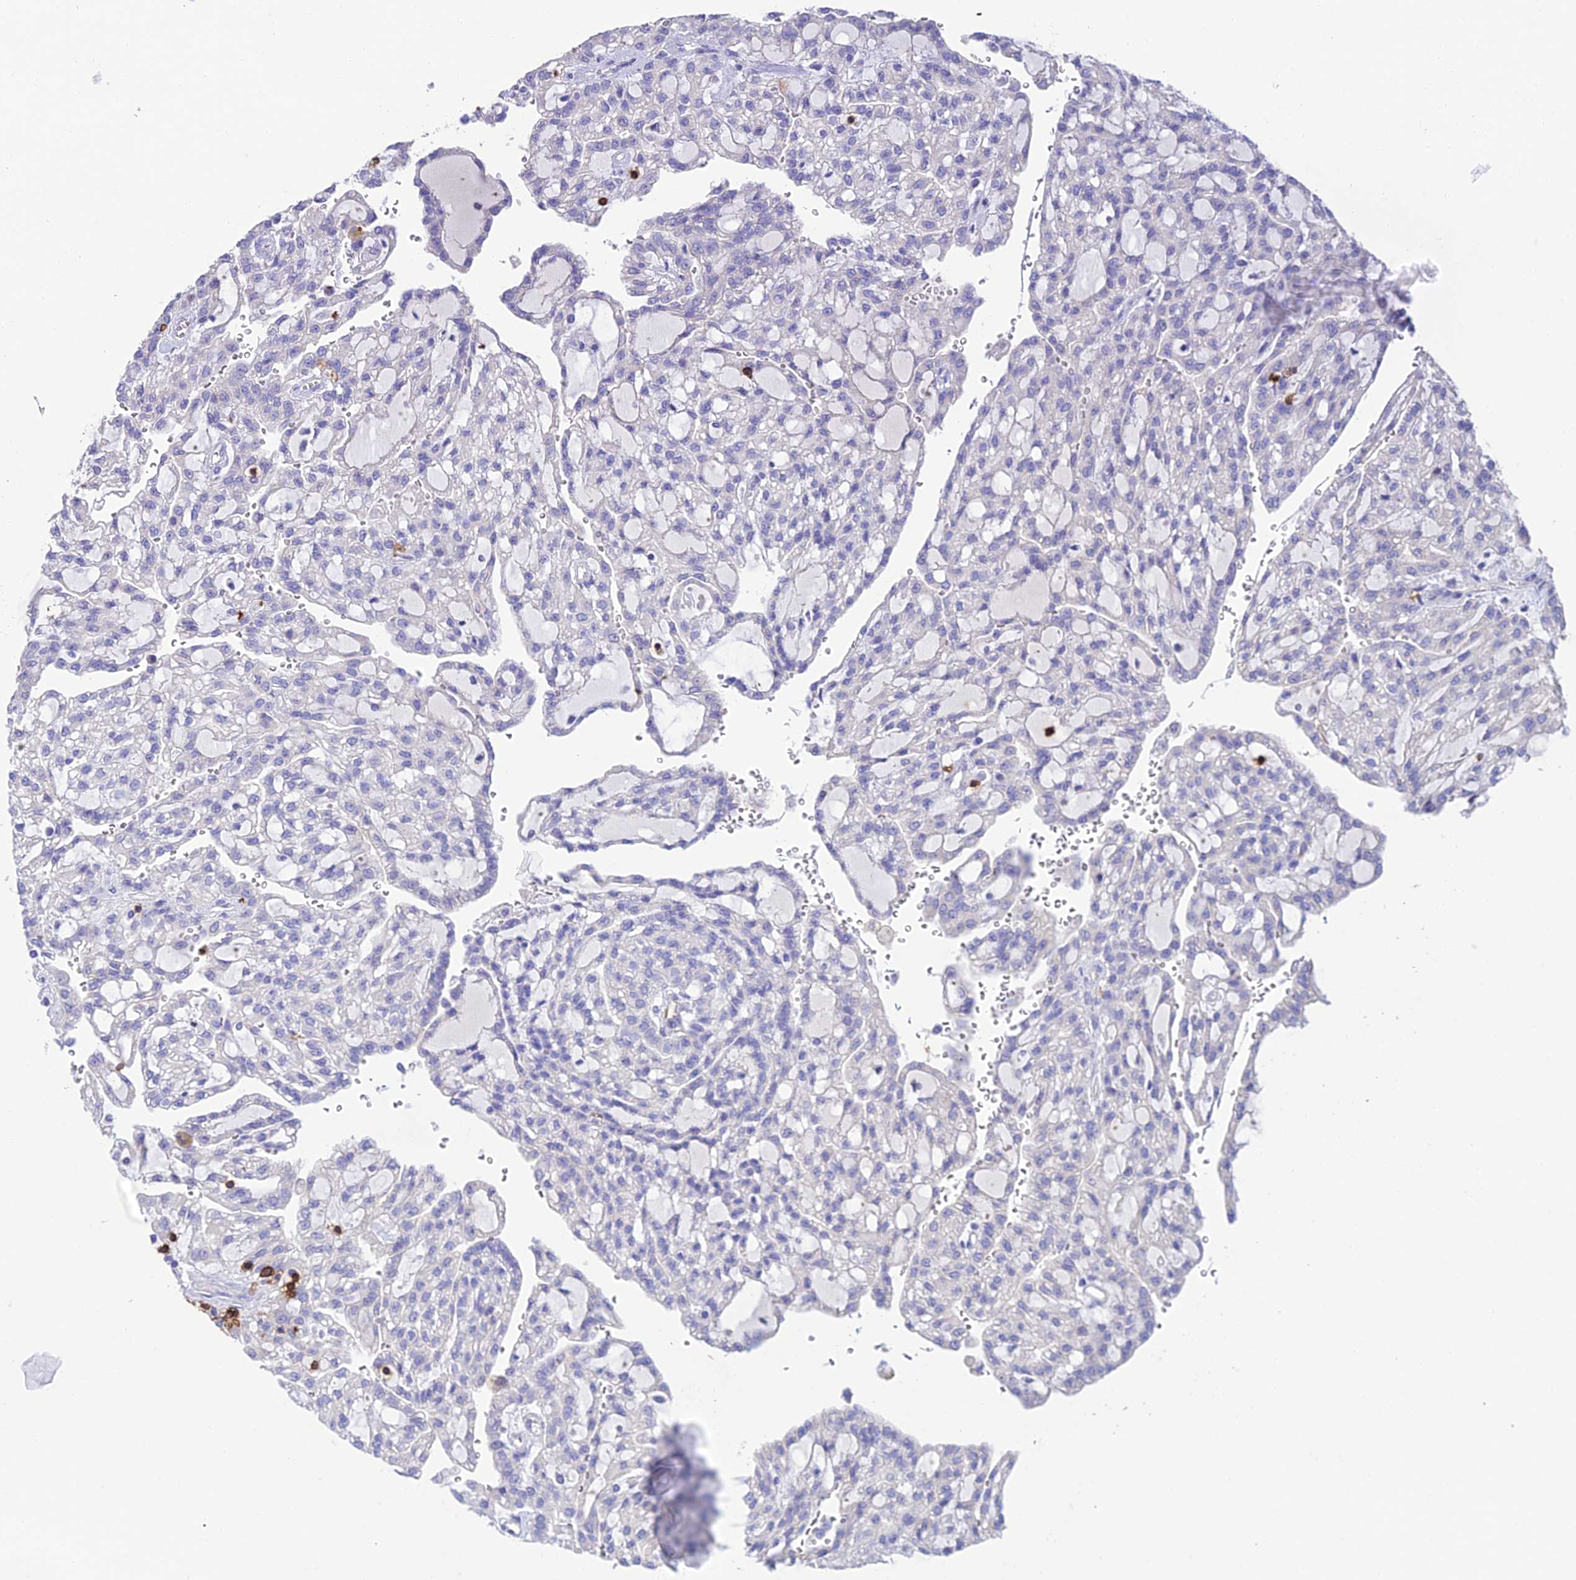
{"staining": {"intensity": "negative", "quantity": "none", "location": "none"}, "tissue": "renal cancer", "cell_type": "Tumor cells", "image_type": "cancer", "snomed": [{"axis": "morphology", "description": "Adenocarcinoma, NOS"}, {"axis": "topography", "description": "Kidney"}], "caption": "Adenocarcinoma (renal) stained for a protein using immunohistochemistry (IHC) reveals no positivity tumor cells.", "gene": "PTPRCAP", "patient": {"sex": "male", "age": 63}}